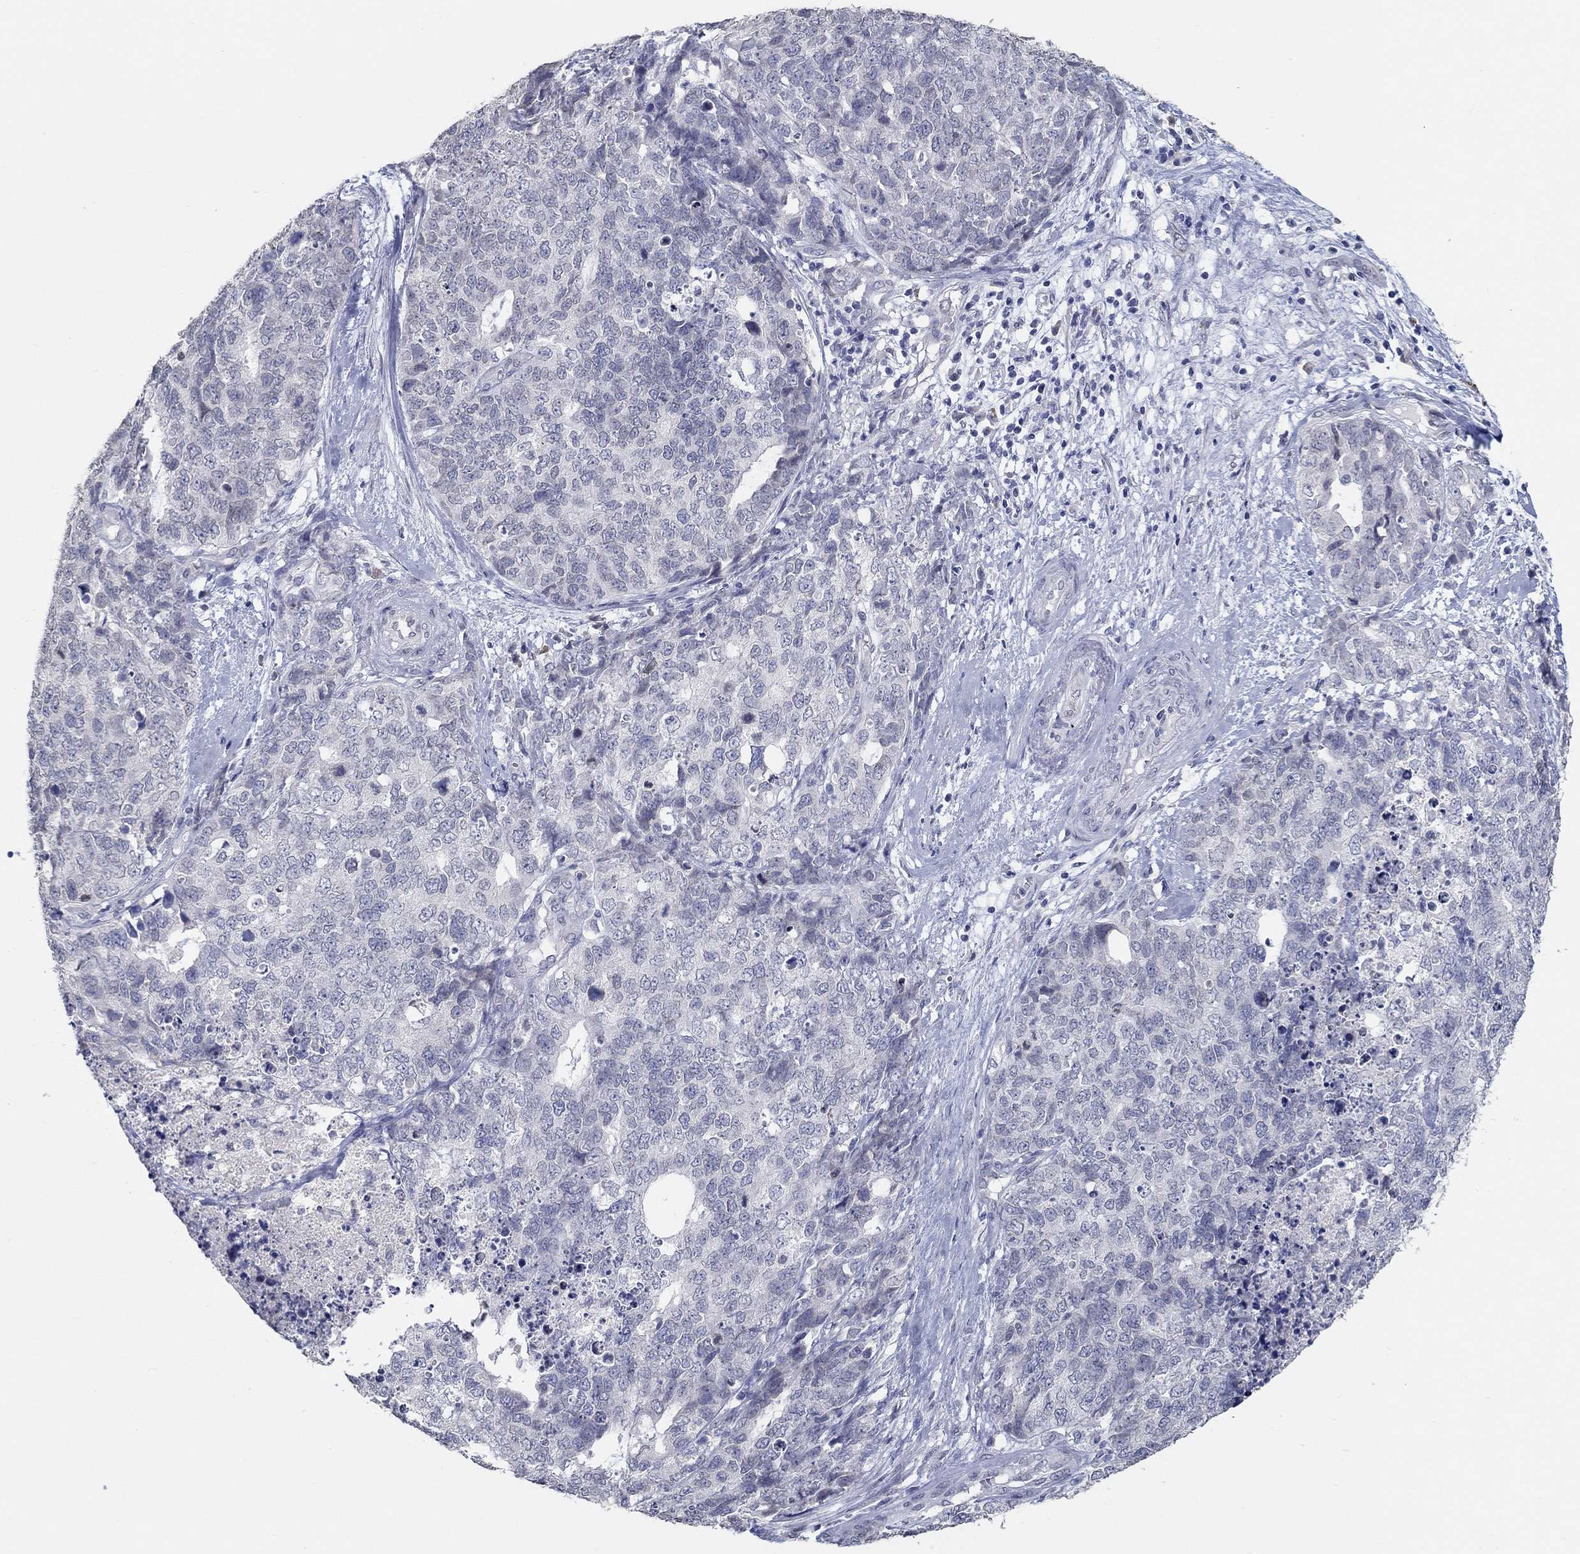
{"staining": {"intensity": "negative", "quantity": "none", "location": "none"}, "tissue": "cervical cancer", "cell_type": "Tumor cells", "image_type": "cancer", "snomed": [{"axis": "morphology", "description": "Squamous cell carcinoma, NOS"}, {"axis": "topography", "description": "Cervix"}], "caption": "Immunohistochemistry (IHC) image of neoplastic tissue: cervical cancer stained with DAB (3,3'-diaminobenzidine) demonstrates no significant protein expression in tumor cells.", "gene": "NUP155", "patient": {"sex": "female", "age": 63}}